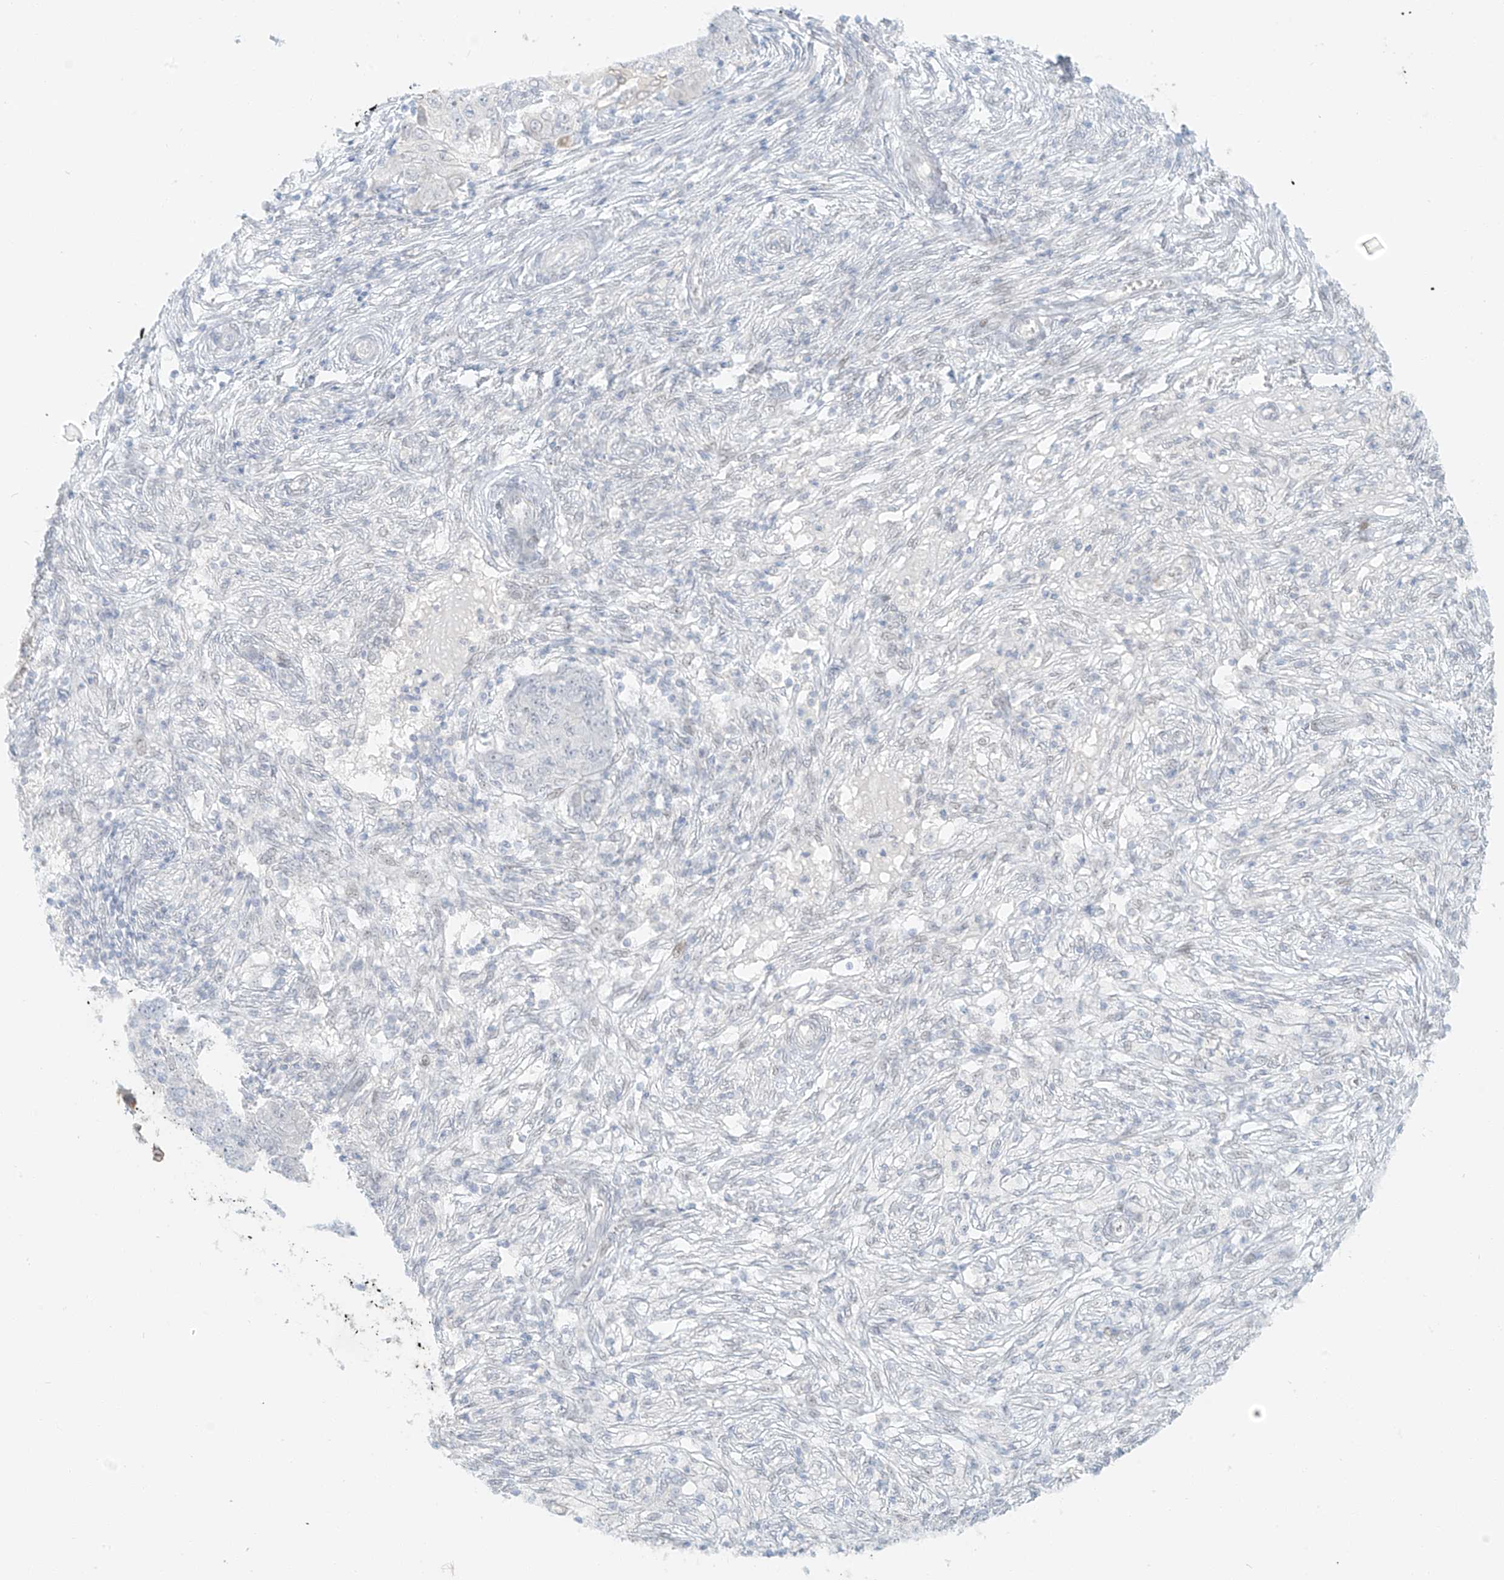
{"staining": {"intensity": "negative", "quantity": "none", "location": "none"}, "tissue": "ovarian cancer", "cell_type": "Tumor cells", "image_type": "cancer", "snomed": [{"axis": "morphology", "description": "Carcinoma, endometroid"}, {"axis": "topography", "description": "Ovary"}], "caption": "The IHC photomicrograph has no significant expression in tumor cells of ovarian endometroid carcinoma tissue.", "gene": "ZNF774", "patient": {"sex": "female", "age": 42}}